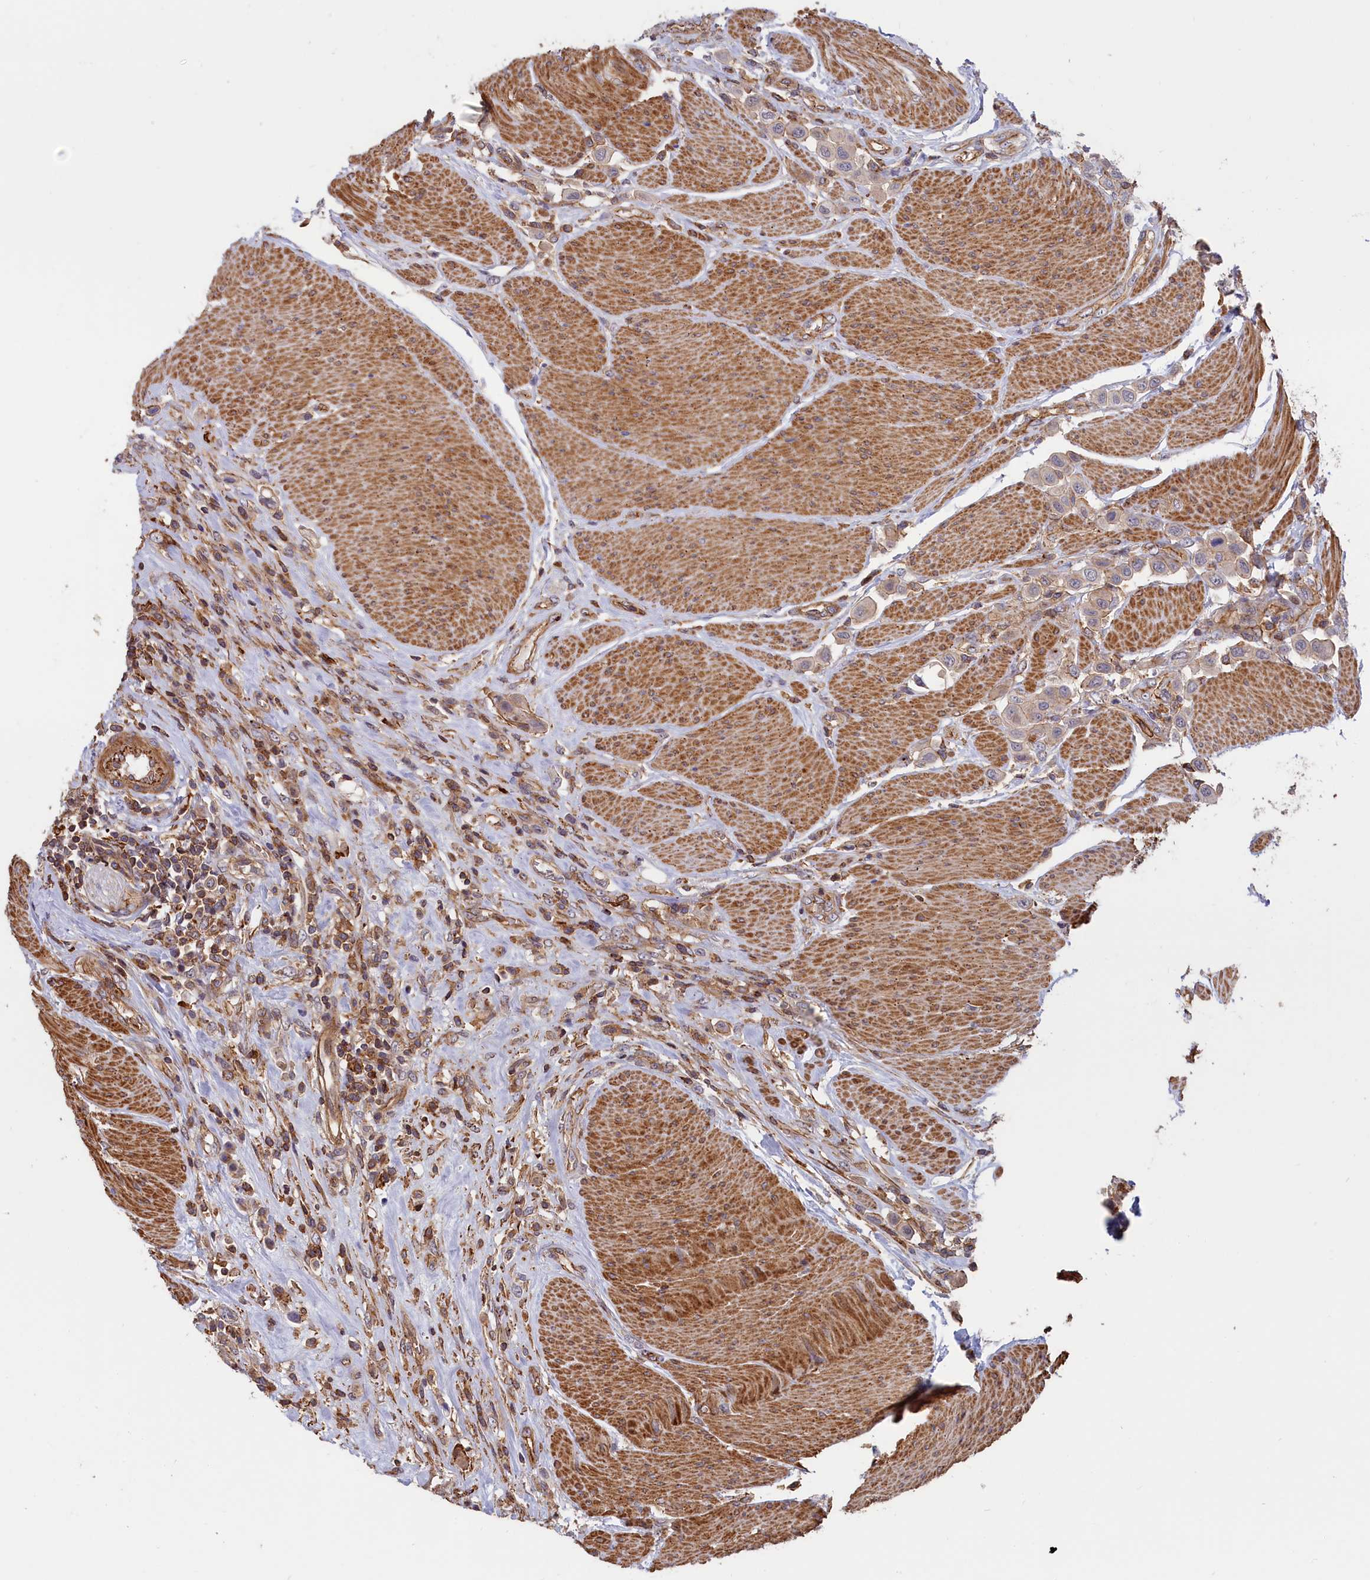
{"staining": {"intensity": "negative", "quantity": "none", "location": "none"}, "tissue": "urothelial cancer", "cell_type": "Tumor cells", "image_type": "cancer", "snomed": [{"axis": "morphology", "description": "Urothelial carcinoma, High grade"}, {"axis": "topography", "description": "Urinary bladder"}], "caption": "Histopathology image shows no significant protein positivity in tumor cells of urothelial cancer.", "gene": "ANKRD27", "patient": {"sex": "male", "age": 50}}